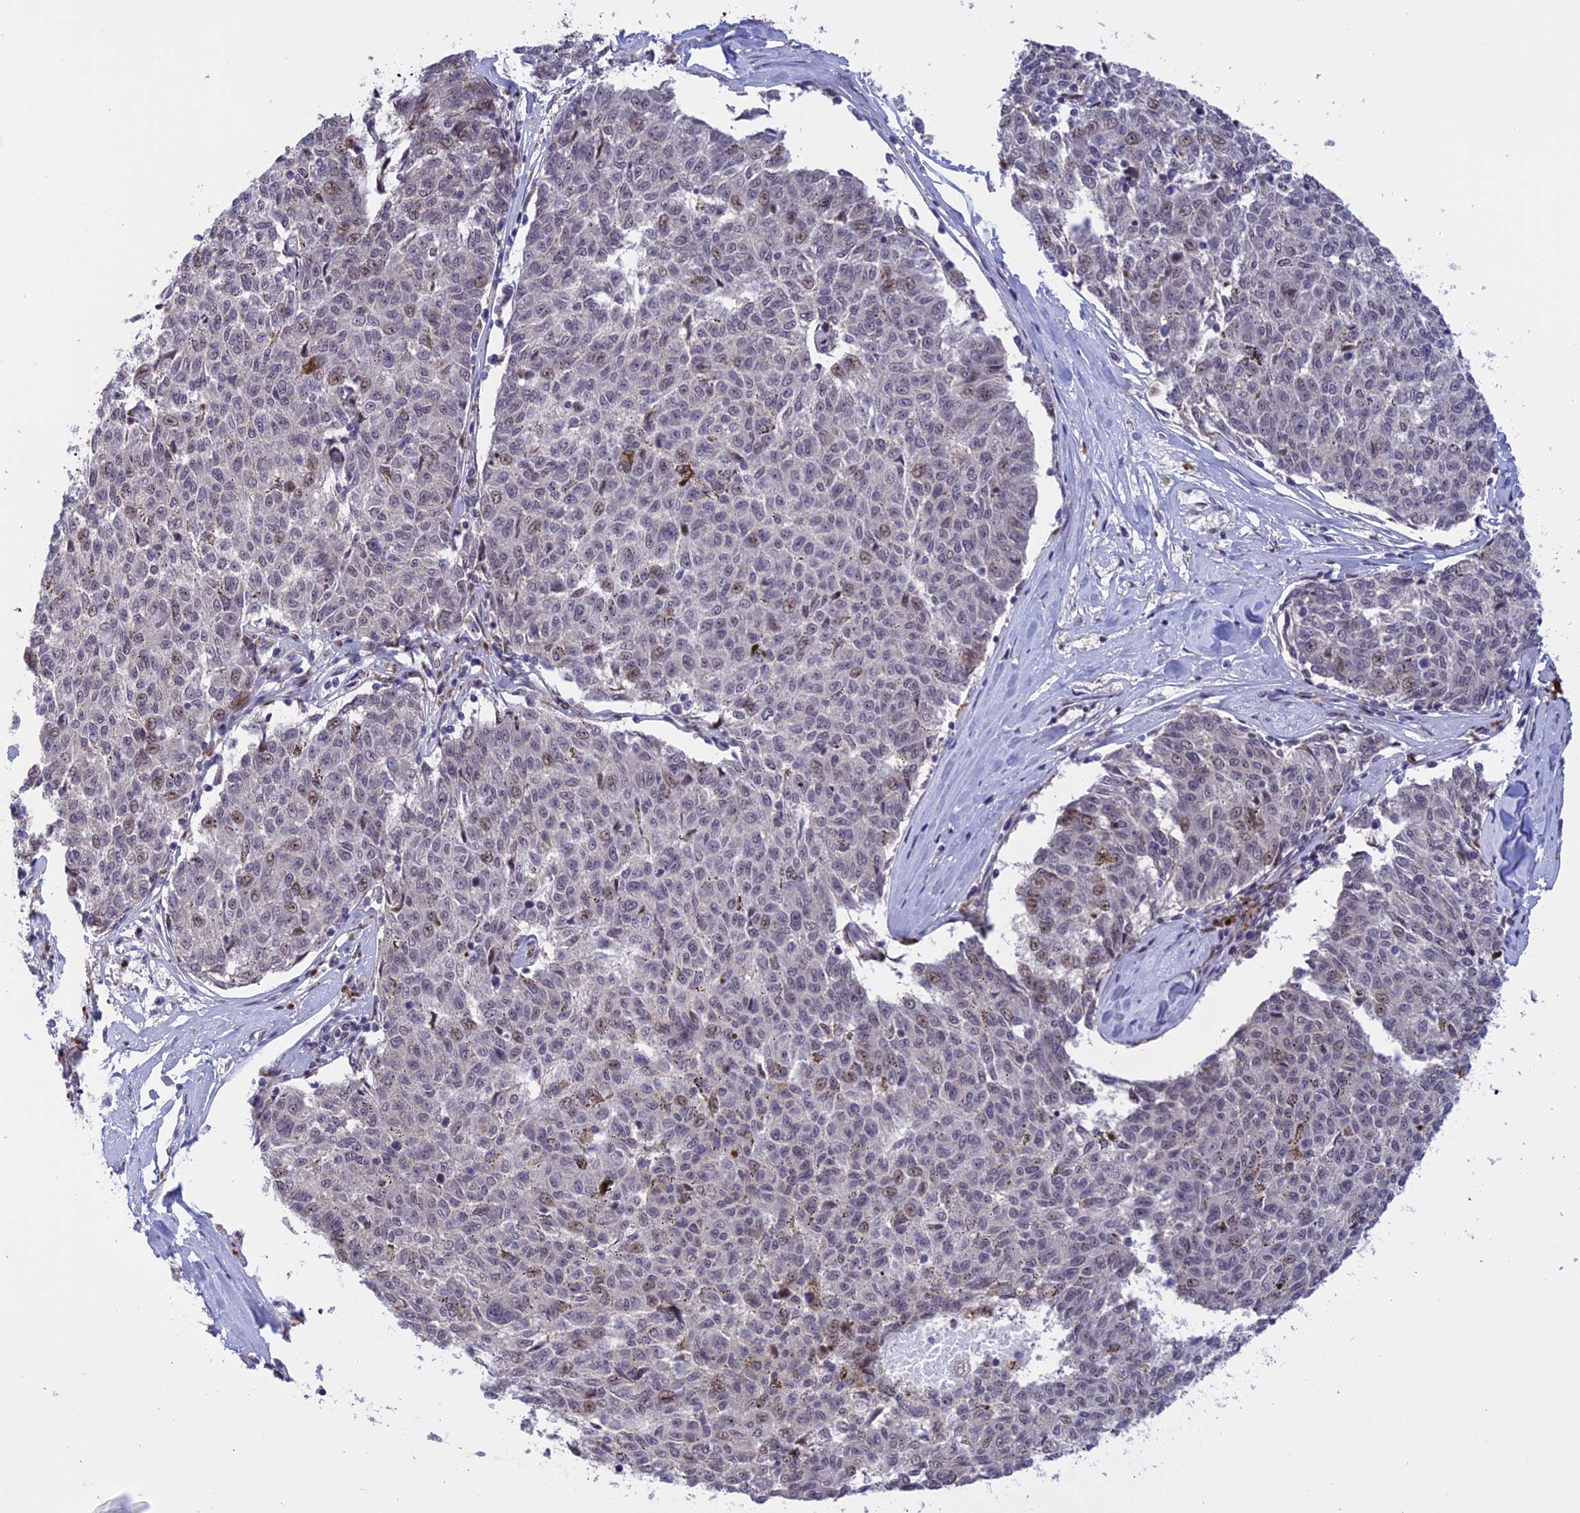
{"staining": {"intensity": "negative", "quantity": "none", "location": "none"}, "tissue": "melanoma", "cell_type": "Tumor cells", "image_type": "cancer", "snomed": [{"axis": "morphology", "description": "Malignant melanoma, NOS"}, {"axis": "topography", "description": "Skin"}], "caption": "Tumor cells are negative for protein expression in human melanoma.", "gene": "POLR2C", "patient": {"sex": "female", "age": 72}}